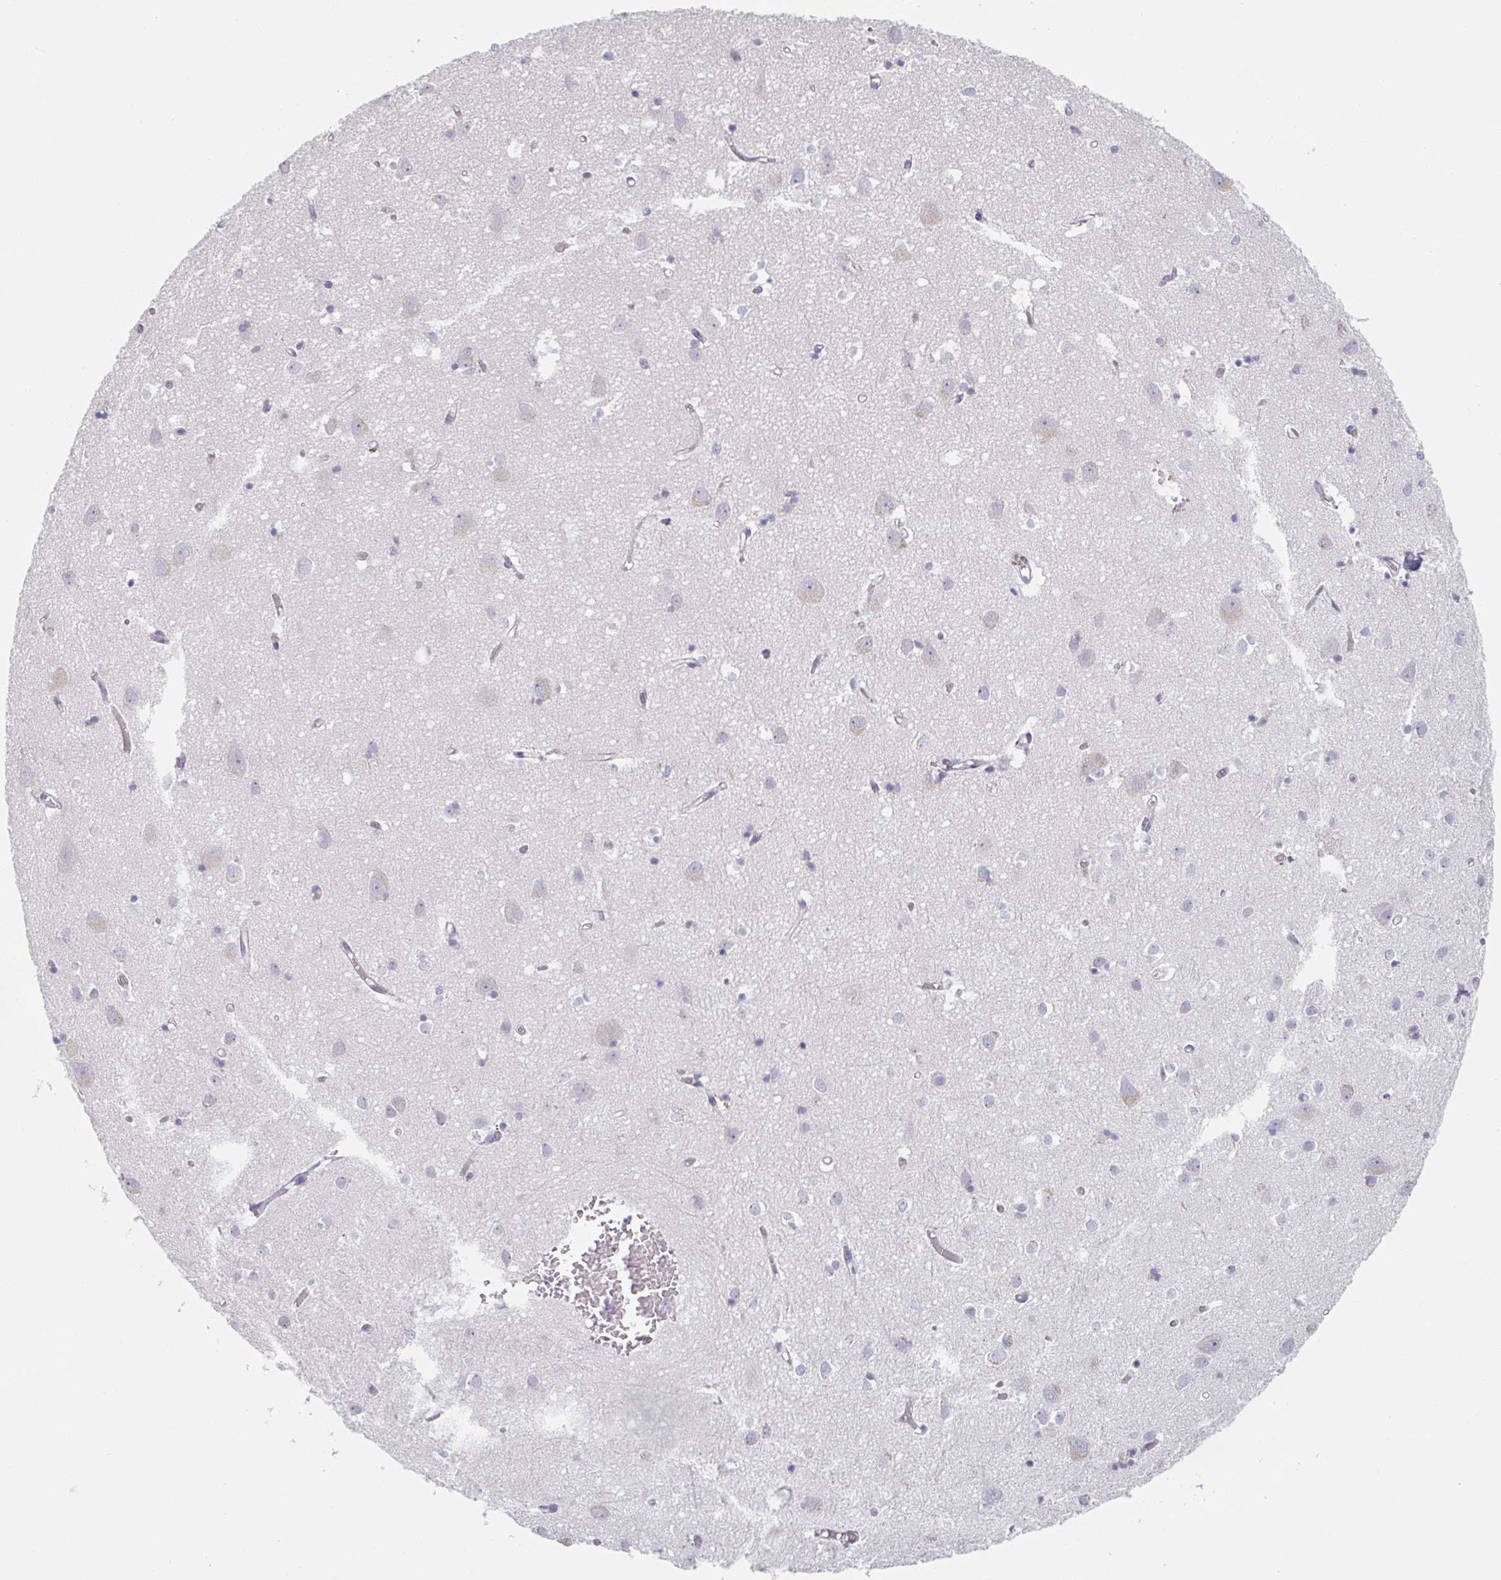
{"staining": {"intensity": "negative", "quantity": "none", "location": "none"}, "tissue": "cerebral cortex", "cell_type": "Endothelial cells", "image_type": "normal", "snomed": [{"axis": "morphology", "description": "Normal tissue, NOS"}, {"axis": "topography", "description": "Cerebral cortex"}], "caption": "This photomicrograph is of normal cerebral cortex stained with immunohistochemistry to label a protein in brown with the nuclei are counter-stained blue. There is no staining in endothelial cells. (DAB immunohistochemistry (IHC) with hematoxylin counter stain).", "gene": "TRAPPC10", "patient": {"sex": "male", "age": 70}}